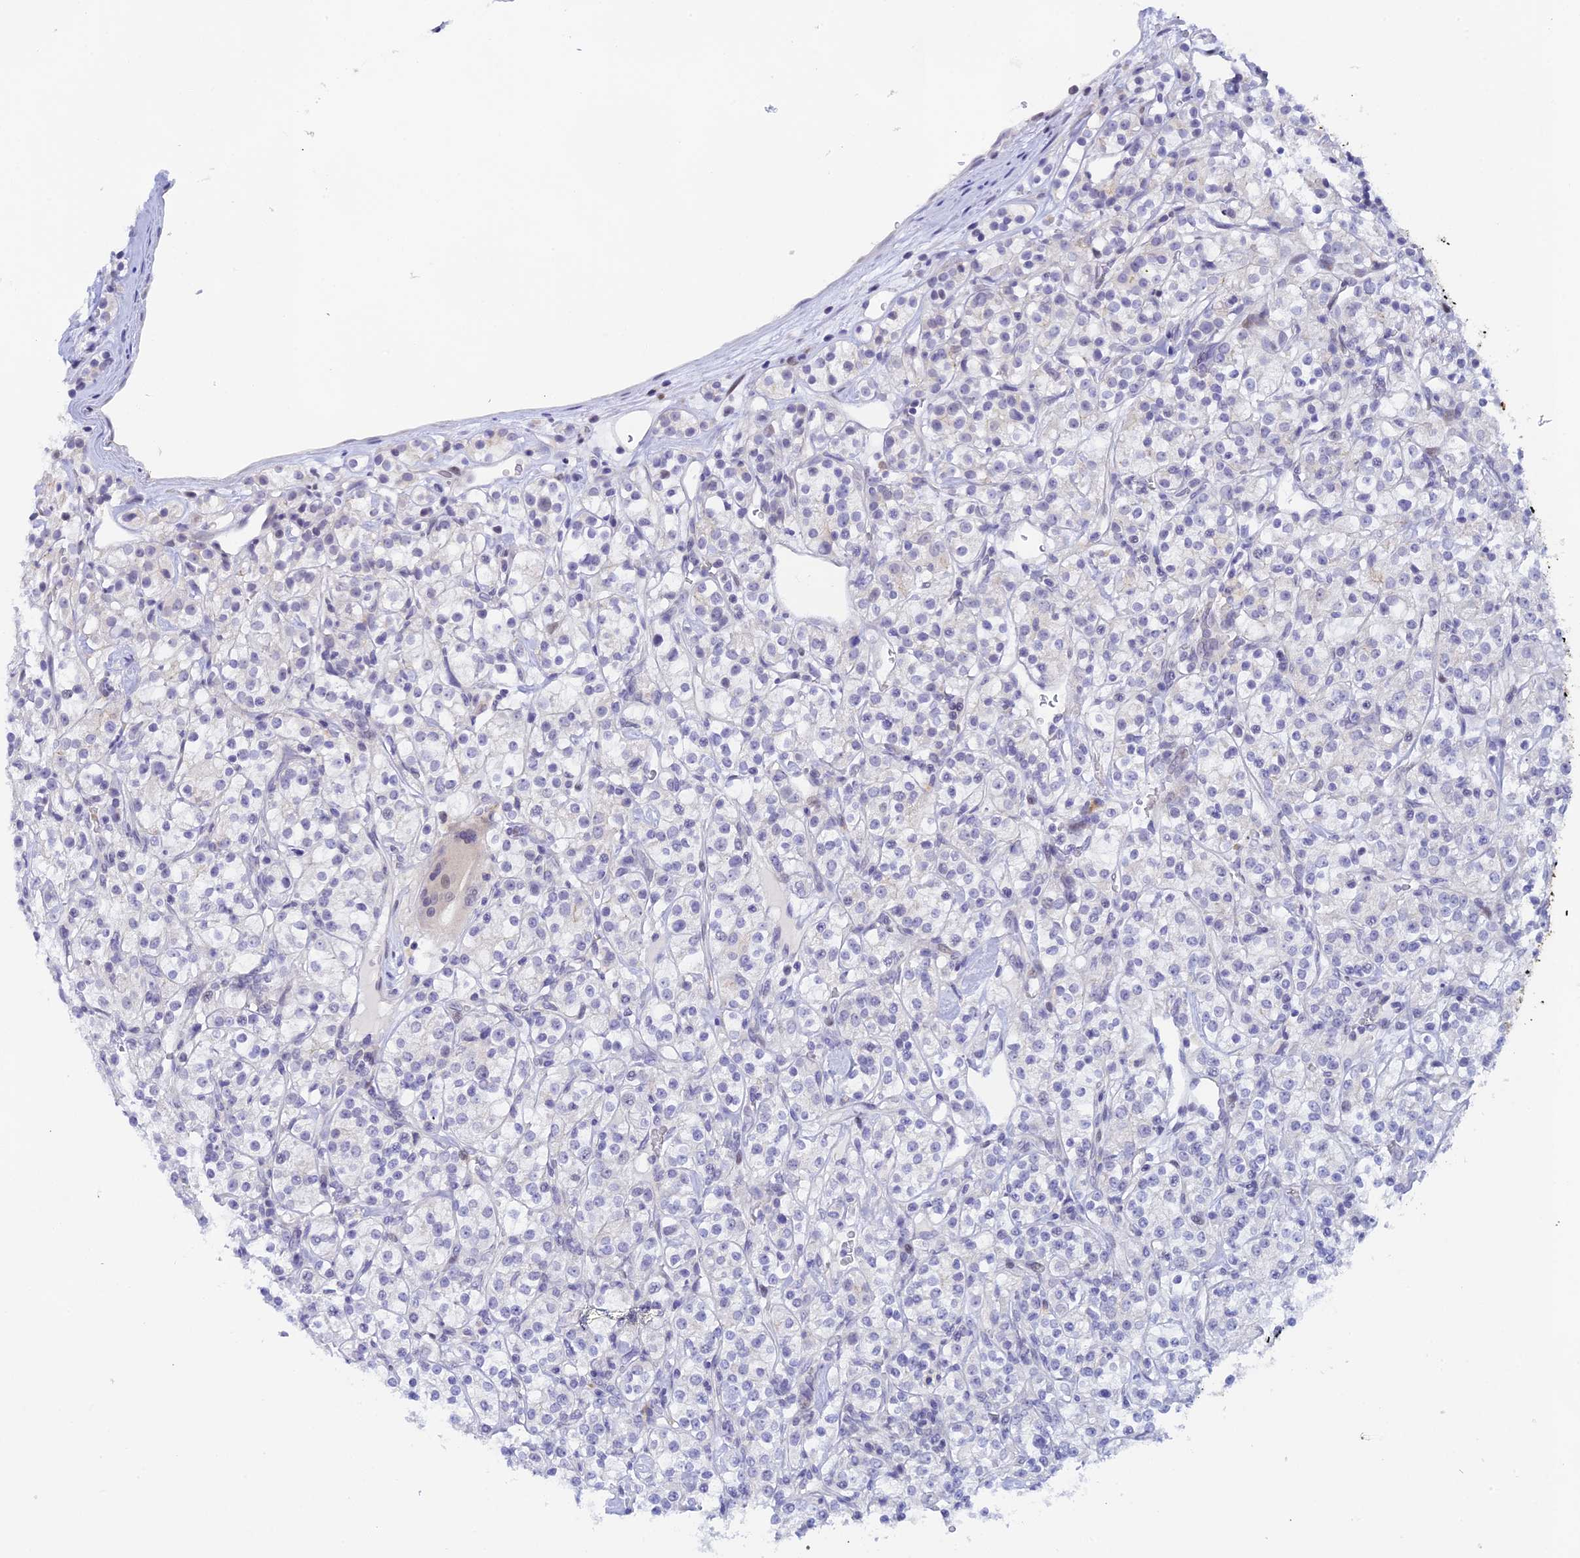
{"staining": {"intensity": "negative", "quantity": "none", "location": "none"}, "tissue": "renal cancer", "cell_type": "Tumor cells", "image_type": "cancer", "snomed": [{"axis": "morphology", "description": "Adenocarcinoma, NOS"}, {"axis": "topography", "description": "Kidney"}], "caption": "Immunohistochemical staining of human renal cancer shows no significant staining in tumor cells.", "gene": "RASGEF1B", "patient": {"sex": "male", "age": 77}}